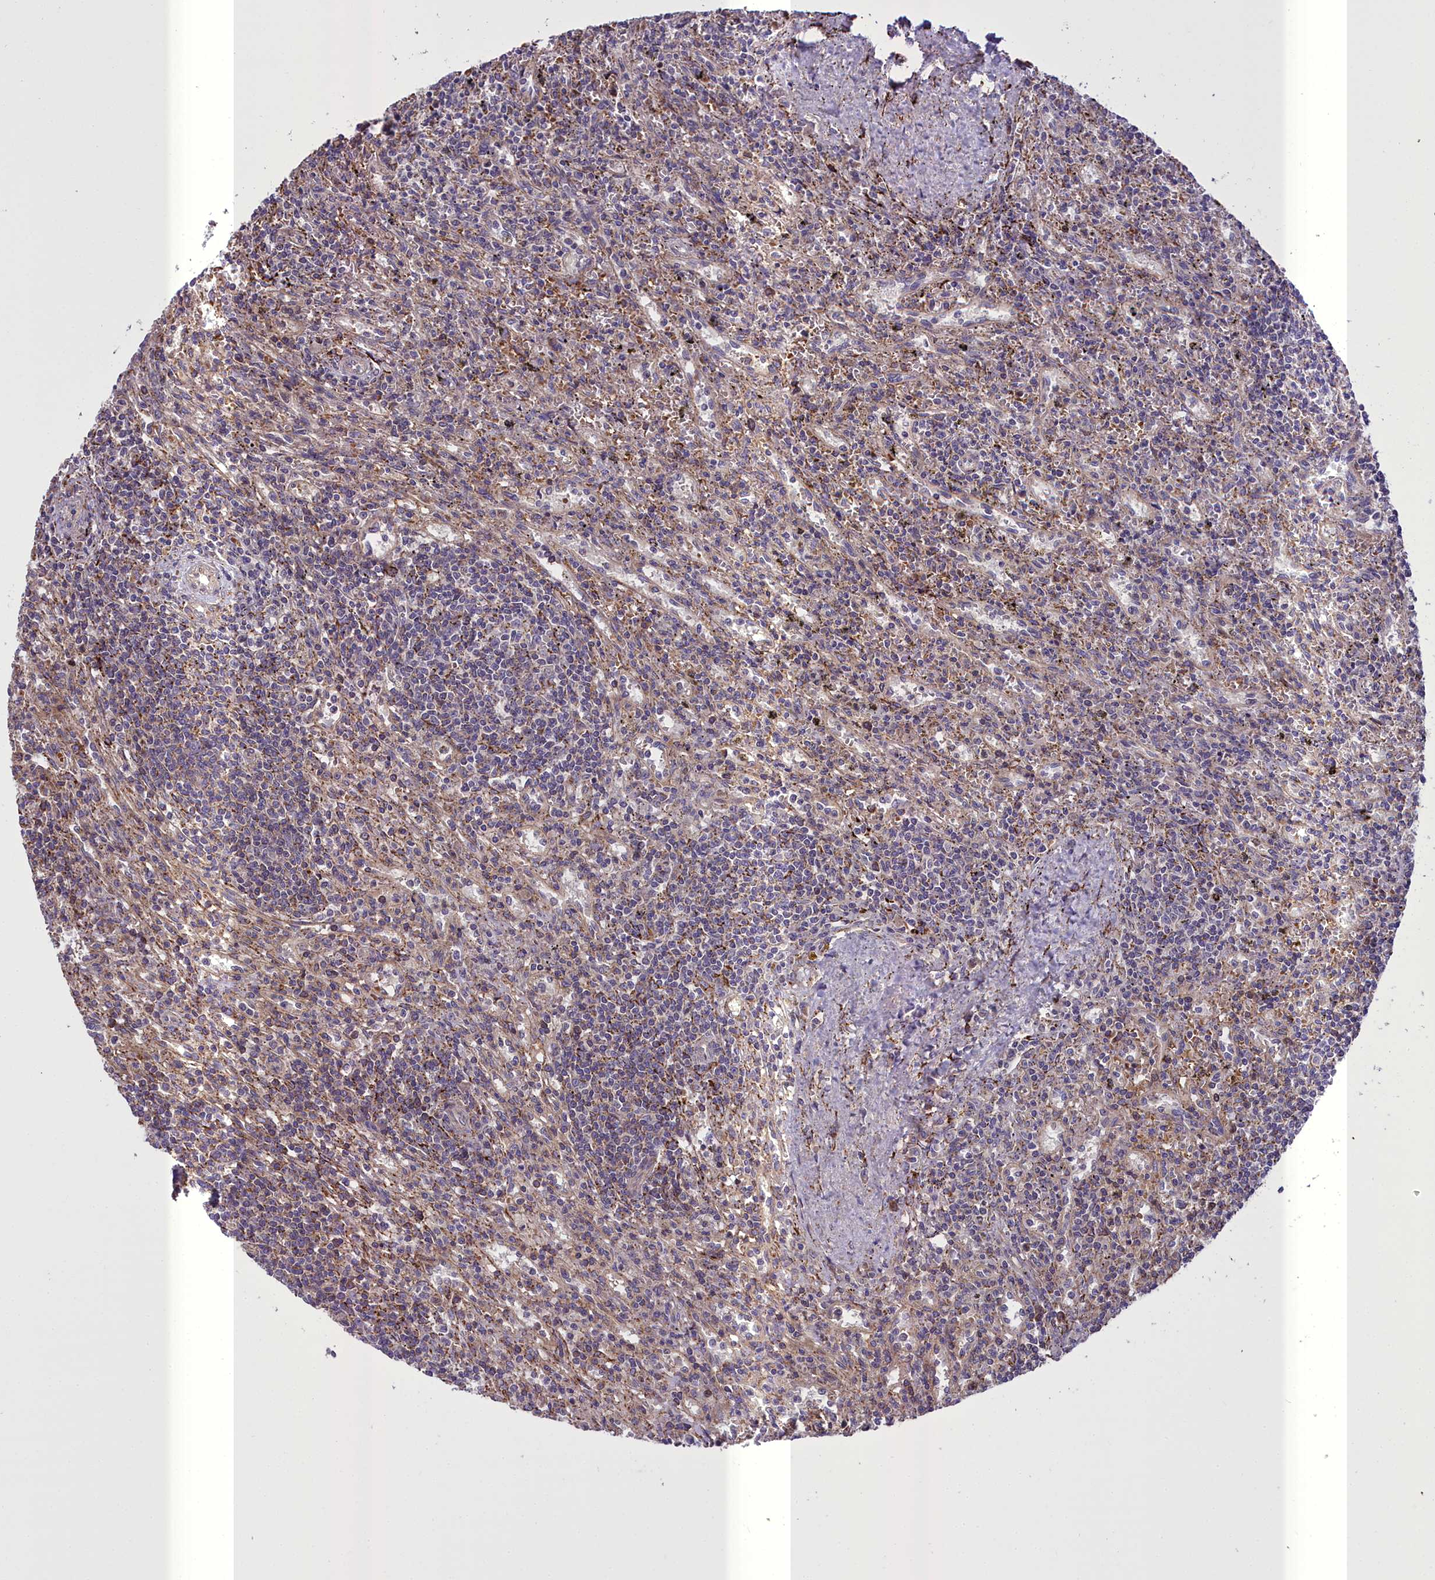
{"staining": {"intensity": "negative", "quantity": "none", "location": "none"}, "tissue": "lymphoma", "cell_type": "Tumor cells", "image_type": "cancer", "snomed": [{"axis": "morphology", "description": "Malignant lymphoma, non-Hodgkin's type, Low grade"}, {"axis": "topography", "description": "Spleen"}], "caption": "High power microscopy photomicrograph of an immunohistochemistry image of malignant lymphoma, non-Hodgkin's type (low-grade), revealing no significant staining in tumor cells.", "gene": "TBC1D24", "patient": {"sex": "male", "age": 76}}